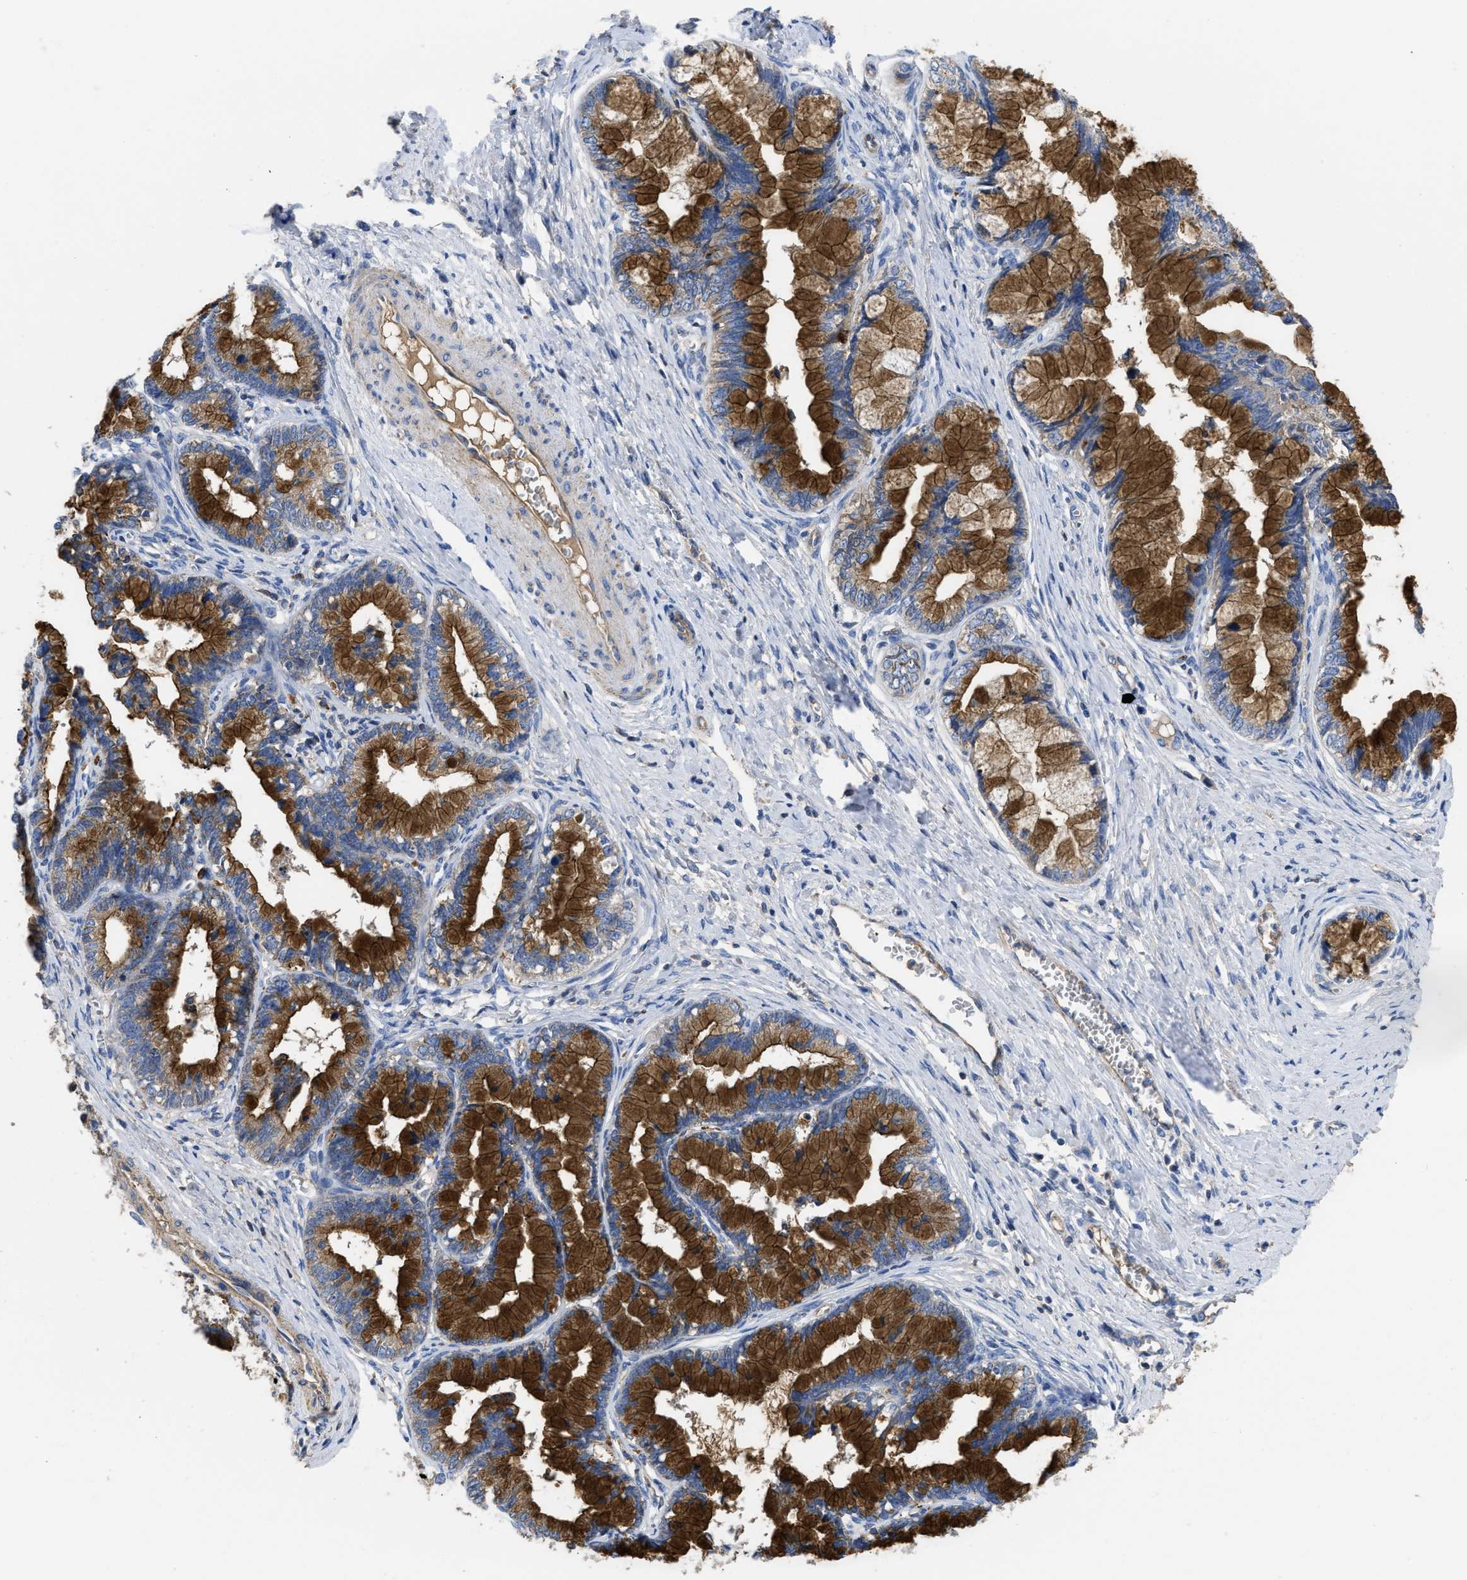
{"staining": {"intensity": "strong", "quantity": ">75%", "location": "cytoplasmic/membranous"}, "tissue": "cervical cancer", "cell_type": "Tumor cells", "image_type": "cancer", "snomed": [{"axis": "morphology", "description": "Adenocarcinoma, NOS"}, {"axis": "topography", "description": "Cervix"}], "caption": "Strong cytoplasmic/membranous positivity is appreciated in about >75% of tumor cells in cervical cancer (adenocarcinoma). (Brightfield microscopy of DAB IHC at high magnification).", "gene": "USP4", "patient": {"sex": "female", "age": 44}}